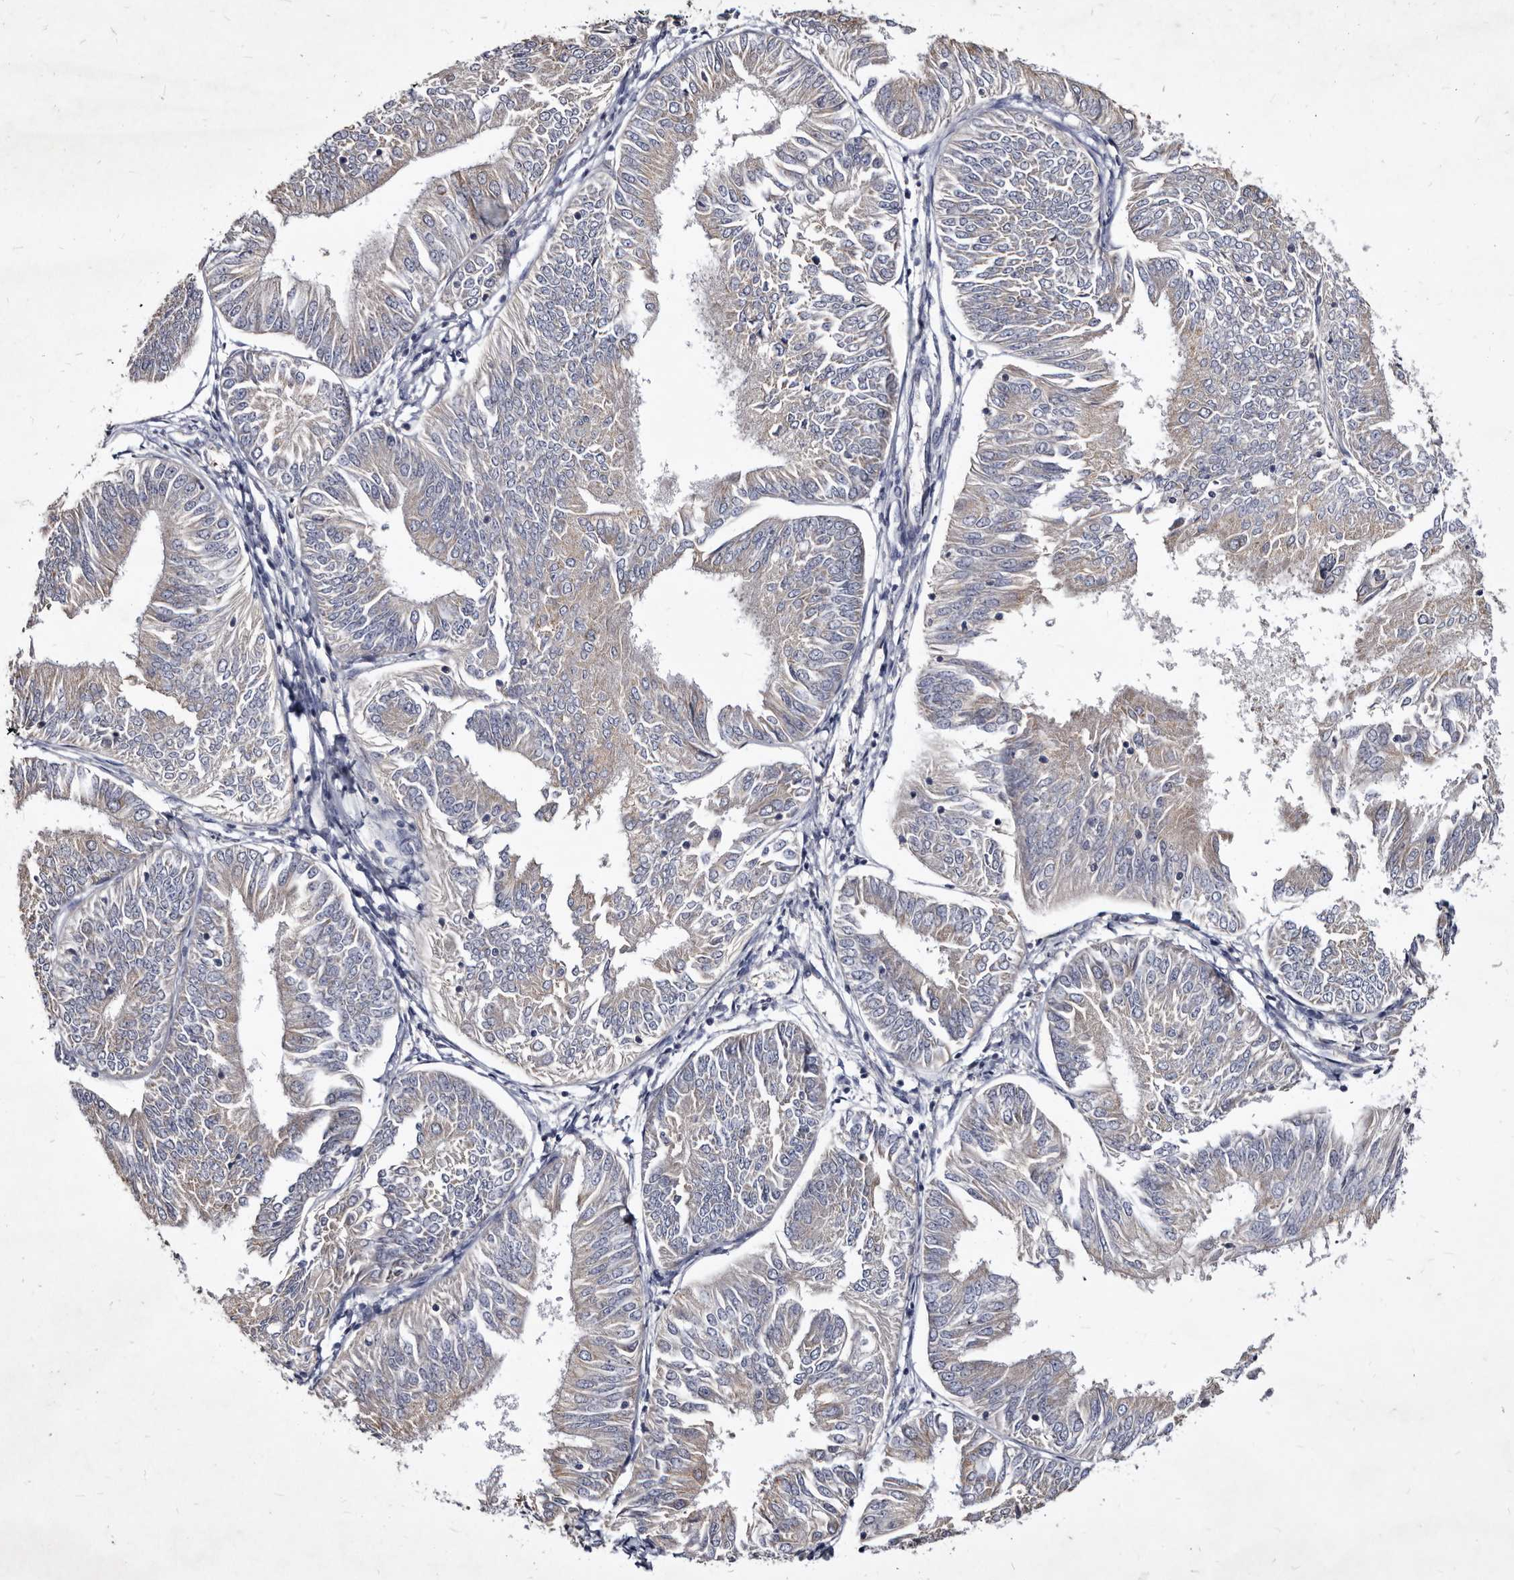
{"staining": {"intensity": "negative", "quantity": "none", "location": "none"}, "tissue": "endometrial cancer", "cell_type": "Tumor cells", "image_type": "cancer", "snomed": [{"axis": "morphology", "description": "Adenocarcinoma, NOS"}, {"axis": "topography", "description": "Endometrium"}], "caption": "Immunohistochemistry (IHC) image of neoplastic tissue: human adenocarcinoma (endometrial) stained with DAB (3,3'-diaminobenzidine) exhibits no significant protein expression in tumor cells. (IHC, brightfield microscopy, high magnification).", "gene": "SLC39A2", "patient": {"sex": "female", "age": 58}}